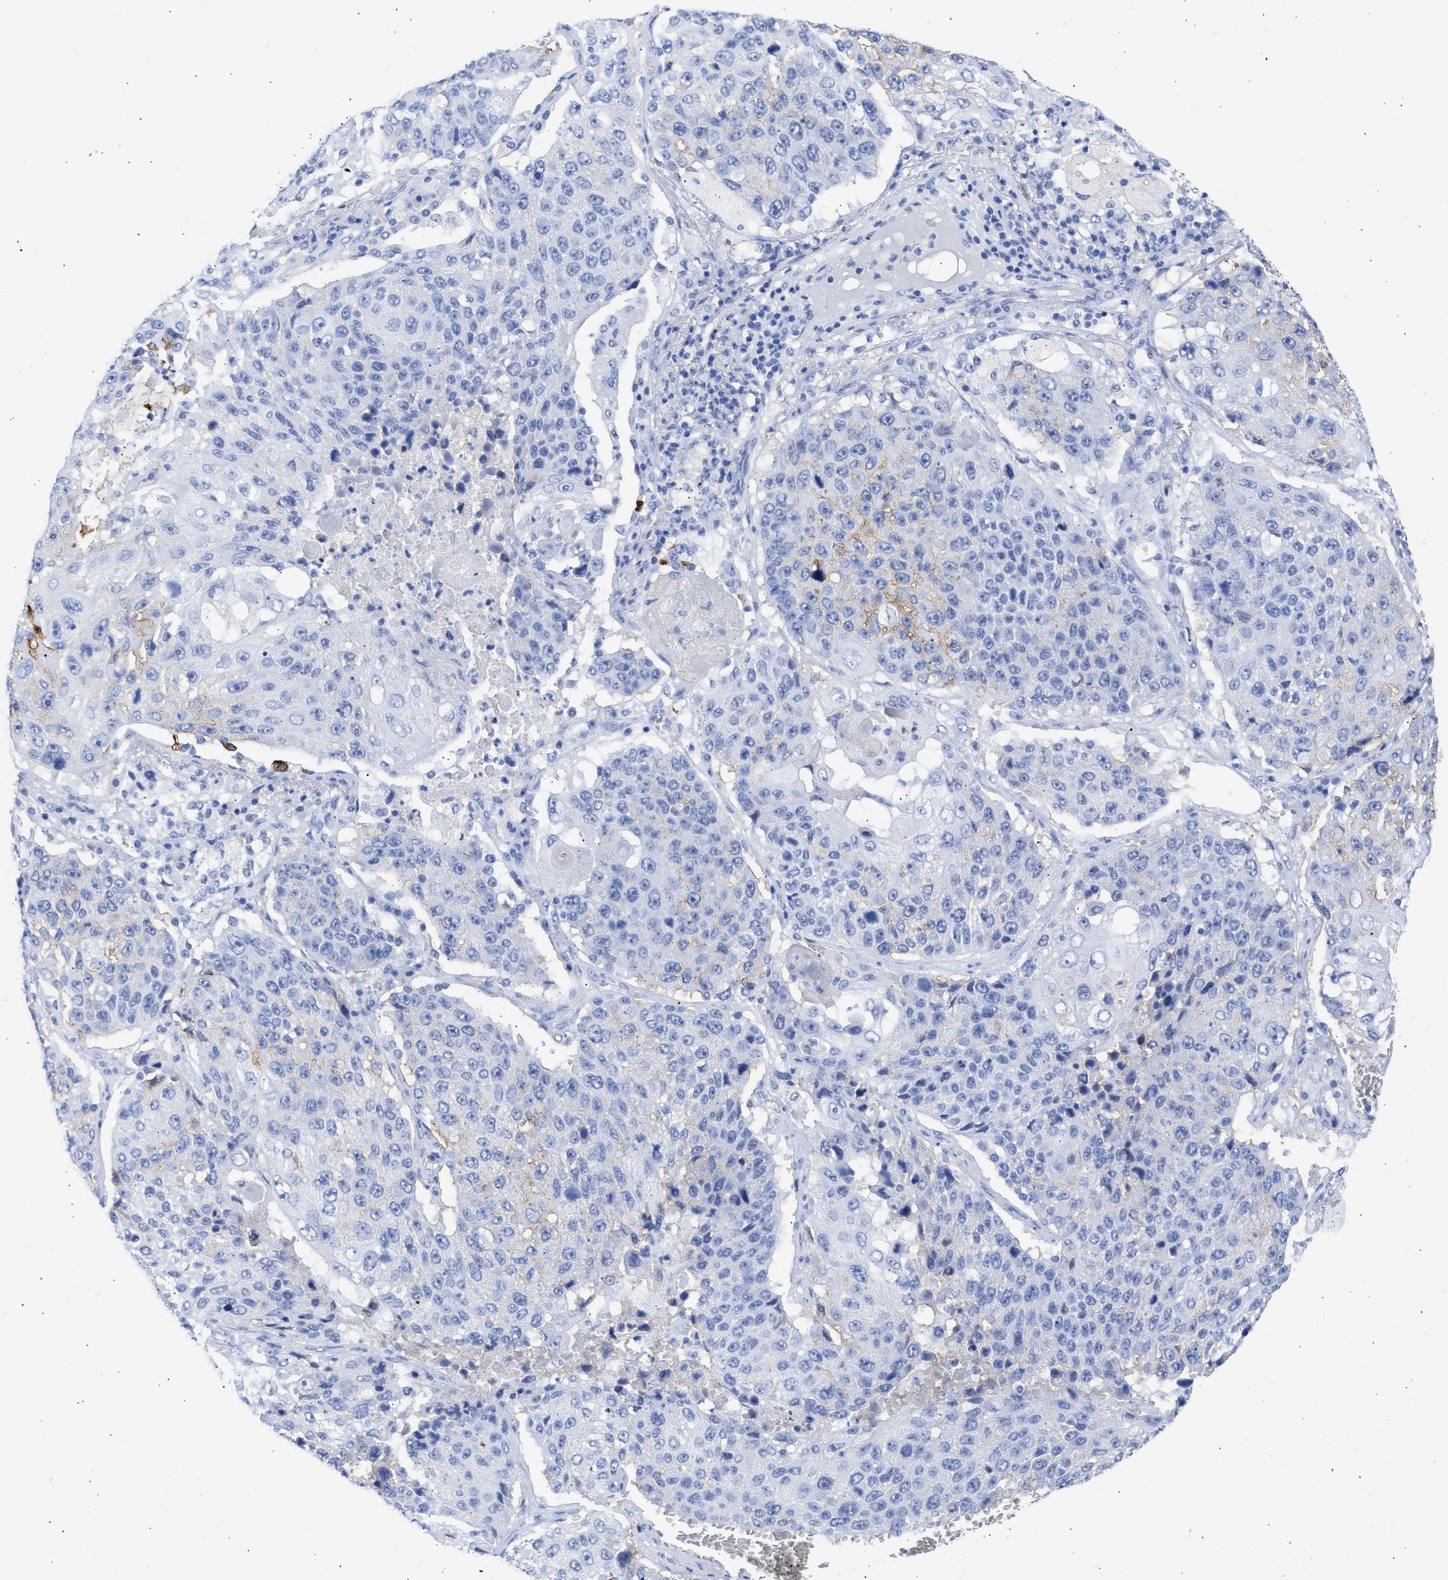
{"staining": {"intensity": "negative", "quantity": "none", "location": "none"}, "tissue": "lung cancer", "cell_type": "Tumor cells", "image_type": "cancer", "snomed": [{"axis": "morphology", "description": "Squamous cell carcinoma, NOS"}, {"axis": "topography", "description": "Lung"}], "caption": "Tumor cells show no significant protein staining in lung squamous cell carcinoma.", "gene": "RSPH1", "patient": {"sex": "male", "age": 61}}